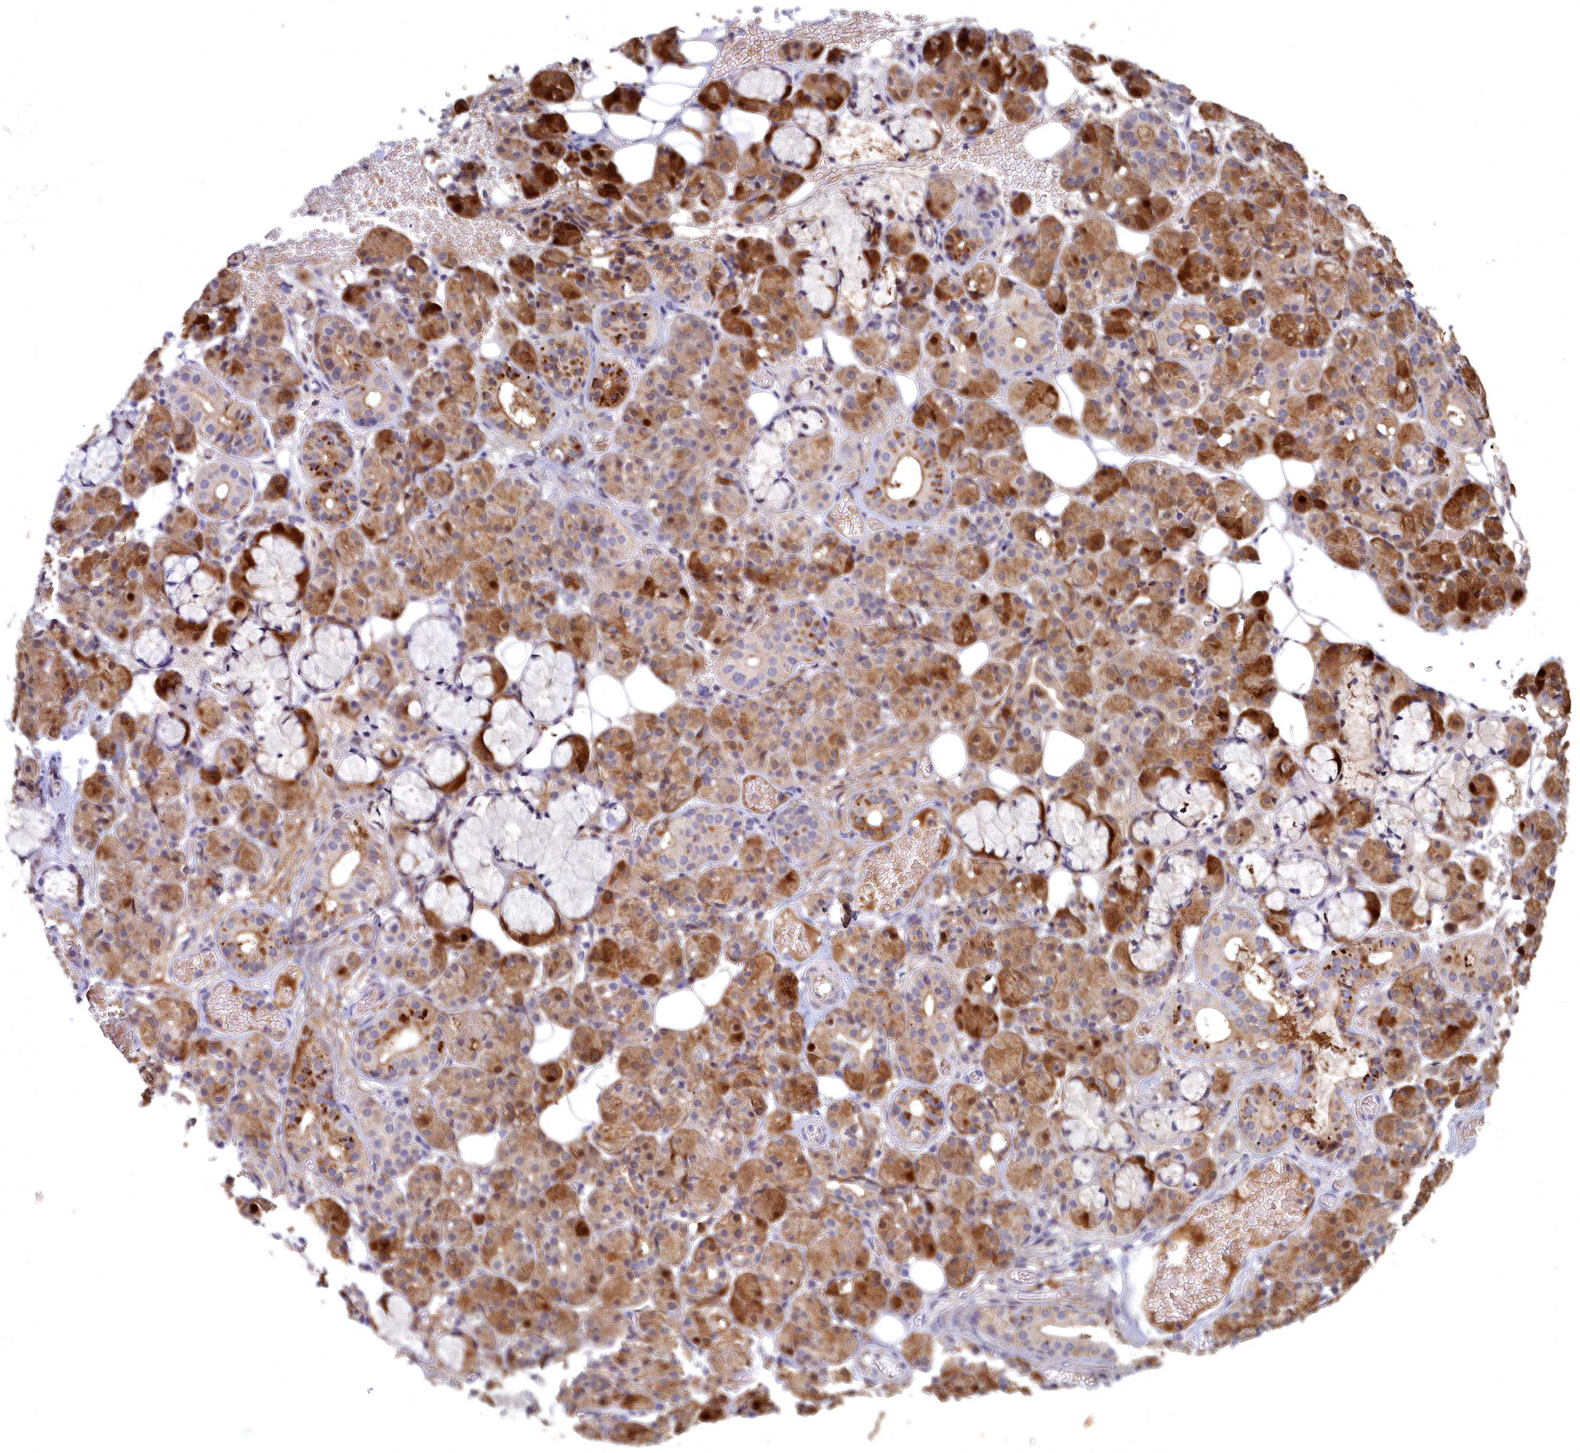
{"staining": {"intensity": "strong", "quantity": ">75%", "location": "cytoplasmic/membranous"}, "tissue": "salivary gland", "cell_type": "Glandular cells", "image_type": "normal", "snomed": [{"axis": "morphology", "description": "Normal tissue, NOS"}, {"axis": "topography", "description": "Salivary gland"}], "caption": "Immunohistochemistry (IHC) histopathology image of normal salivary gland: salivary gland stained using immunohistochemistry (IHC) displays high levels of strong protein expression localized specifically in the cytoplasmic/membranous of glandular cells, appearing as a cytoplasmic/membranous brown color.", "gene": "NOXA1", "patient": {"sex": "male", "age": 63}}